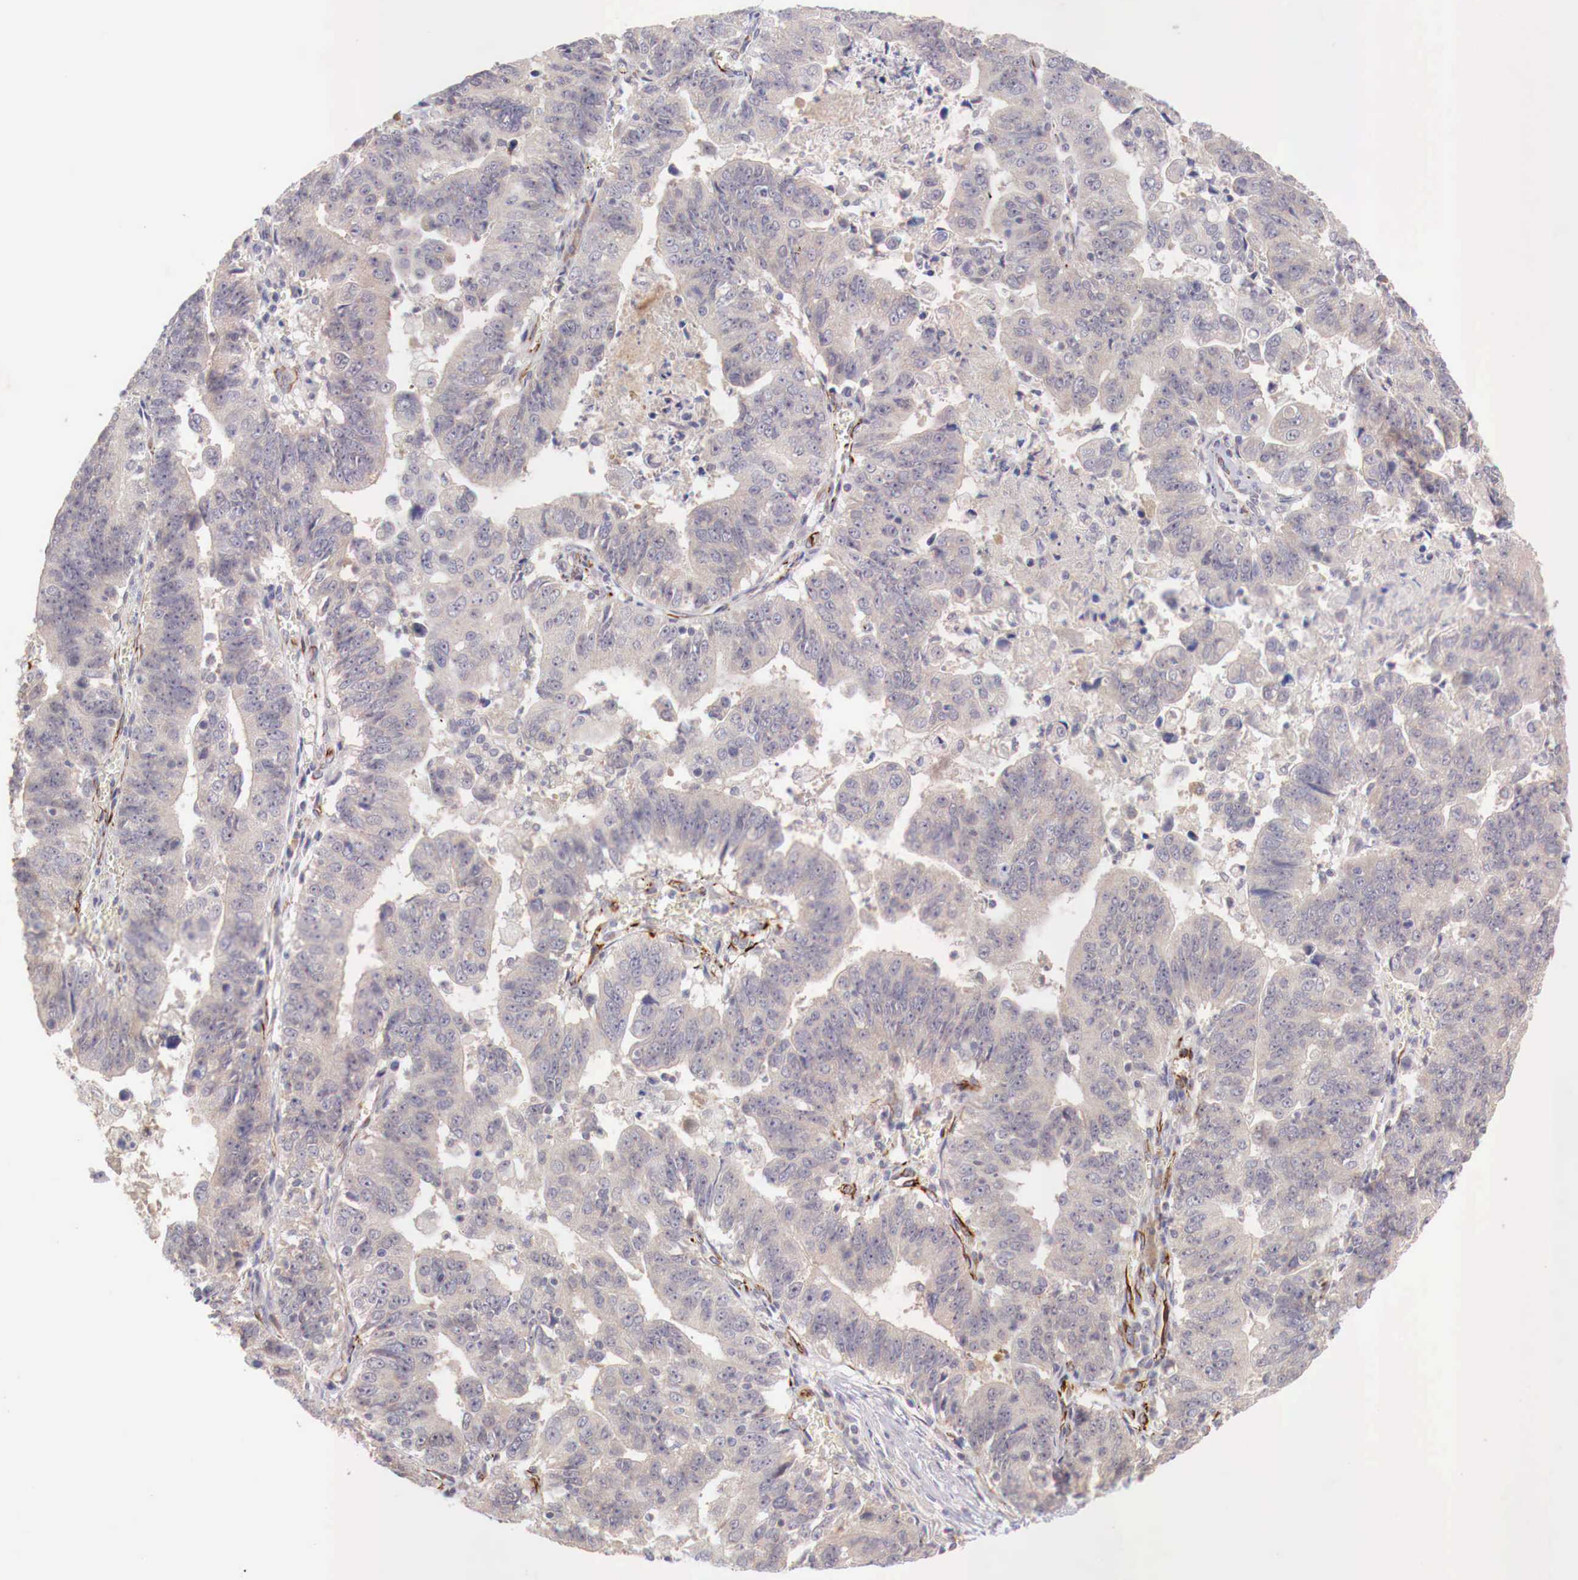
{"staining": {"intensity": "negative", "quantity": "none", "location": "none"}, "tissue": "stomach cancer", "cell_type": "Tumor cells", "image_type": "cancer", "snomed": [{"axis": "morphology", "description": "Adenocarcinoma, NOS"}, {"axis": "topography", "description": "Stomach, upper"}], "caption": "Human stomach adenocarcinoma stained for a protein using immunohistochemistry (IHC) exhibits no expression in tumor cells.", "gene": "WT1", "patient": {"sex": "female", "age": 50}}